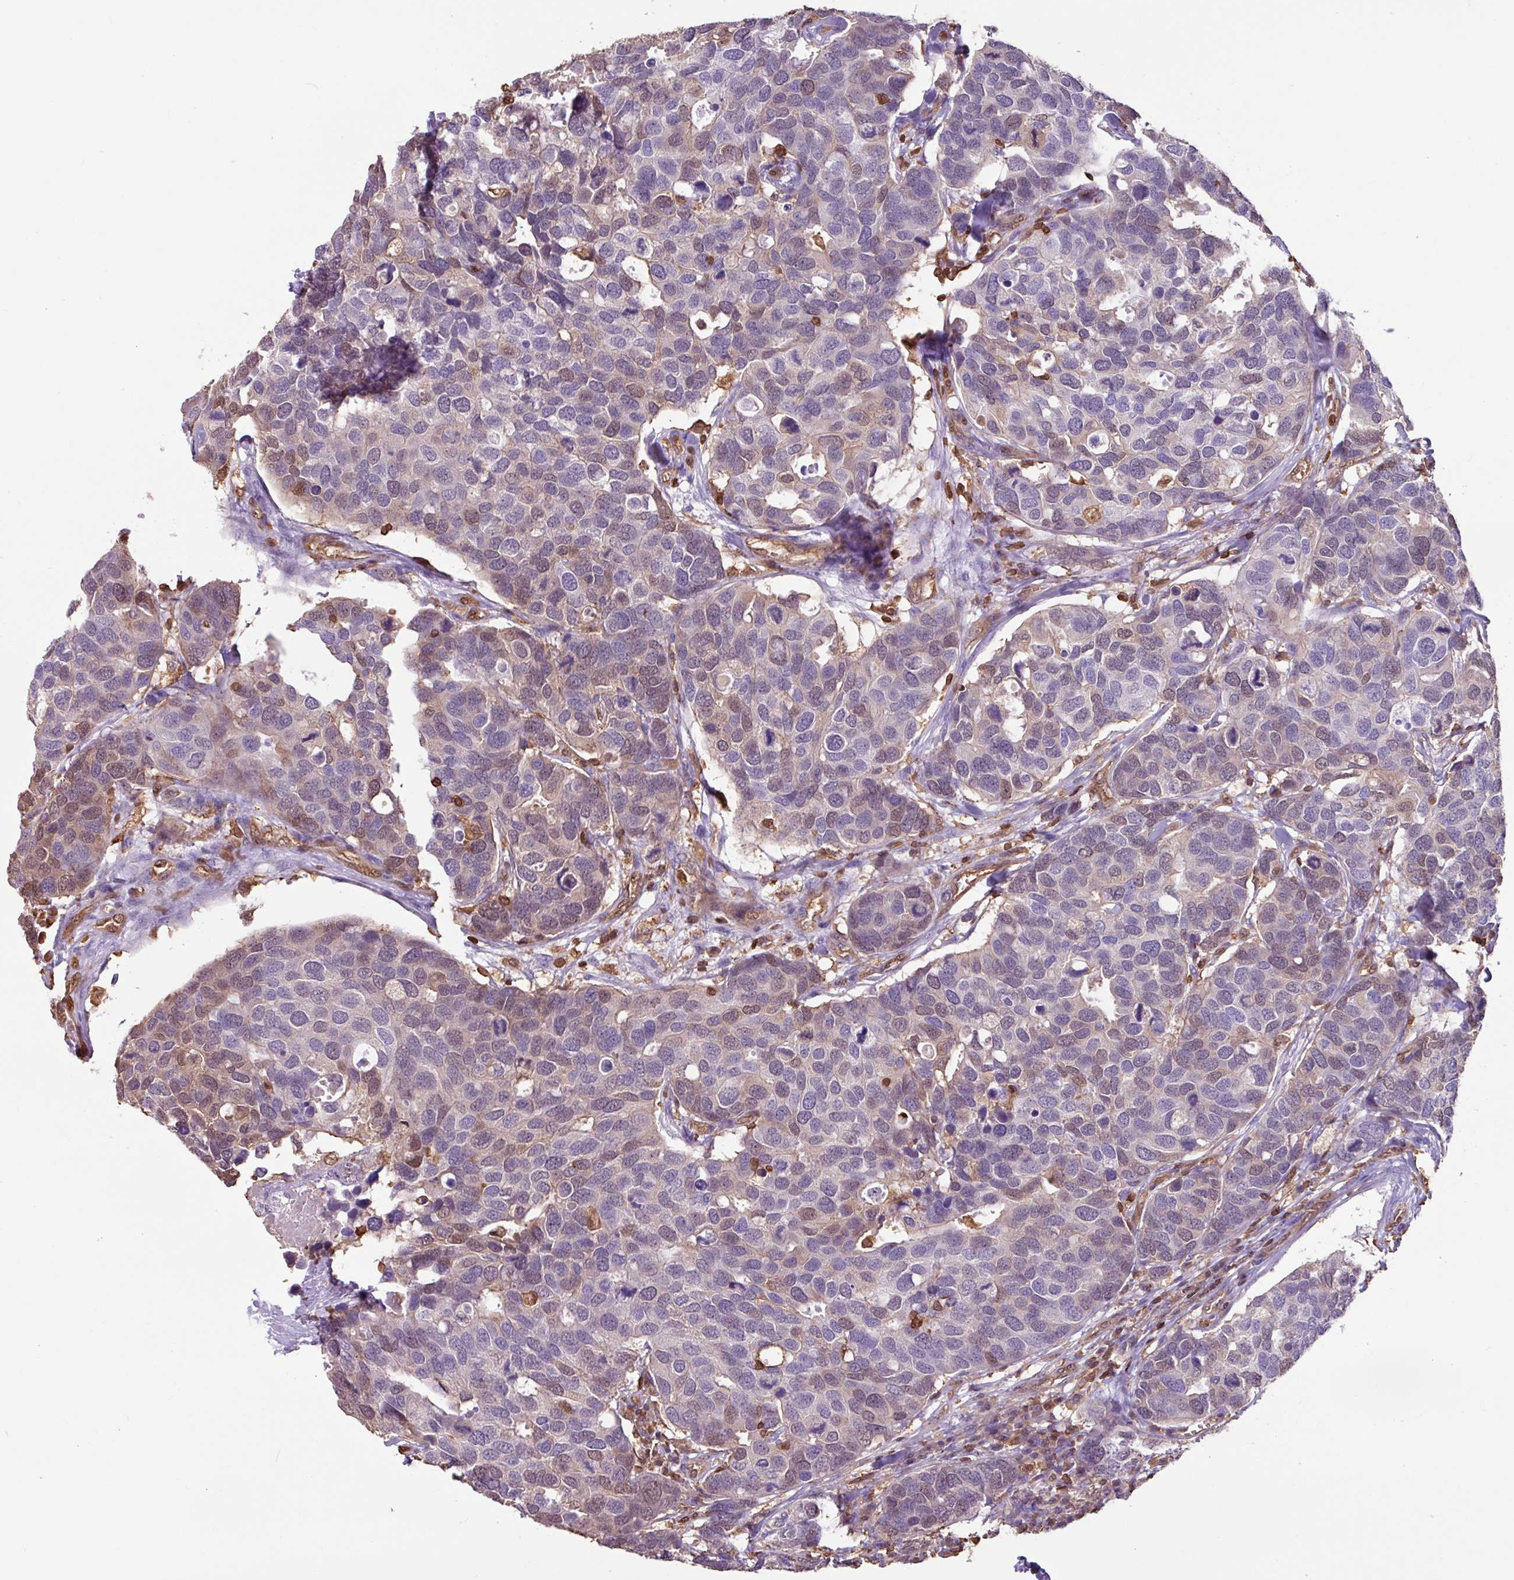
{"staining": {"intensity": "weak", "quantity": "25%-75%", "location": "cytoplasmic/membranous,nuclear"}, "tissue": "breast cancer", "cell_type": "Tumor cells", "image_type": "cancer", "snomed": [{"axis": "morphology", "description": "Duct carcinoma"}, {"axis": "topography", "description": "Breast"}], "caption": "This photomicrograph reveals immunohistochemistry (IHC) staining of breast cancer (invasive ductal carcinoma), with low weak cytoplasmic/membranous and nuclear staining in approximately 25%-75% of tumor cells.", "gene": "ARHGDIB", "patient": {"sex": "female", "age": 83}}